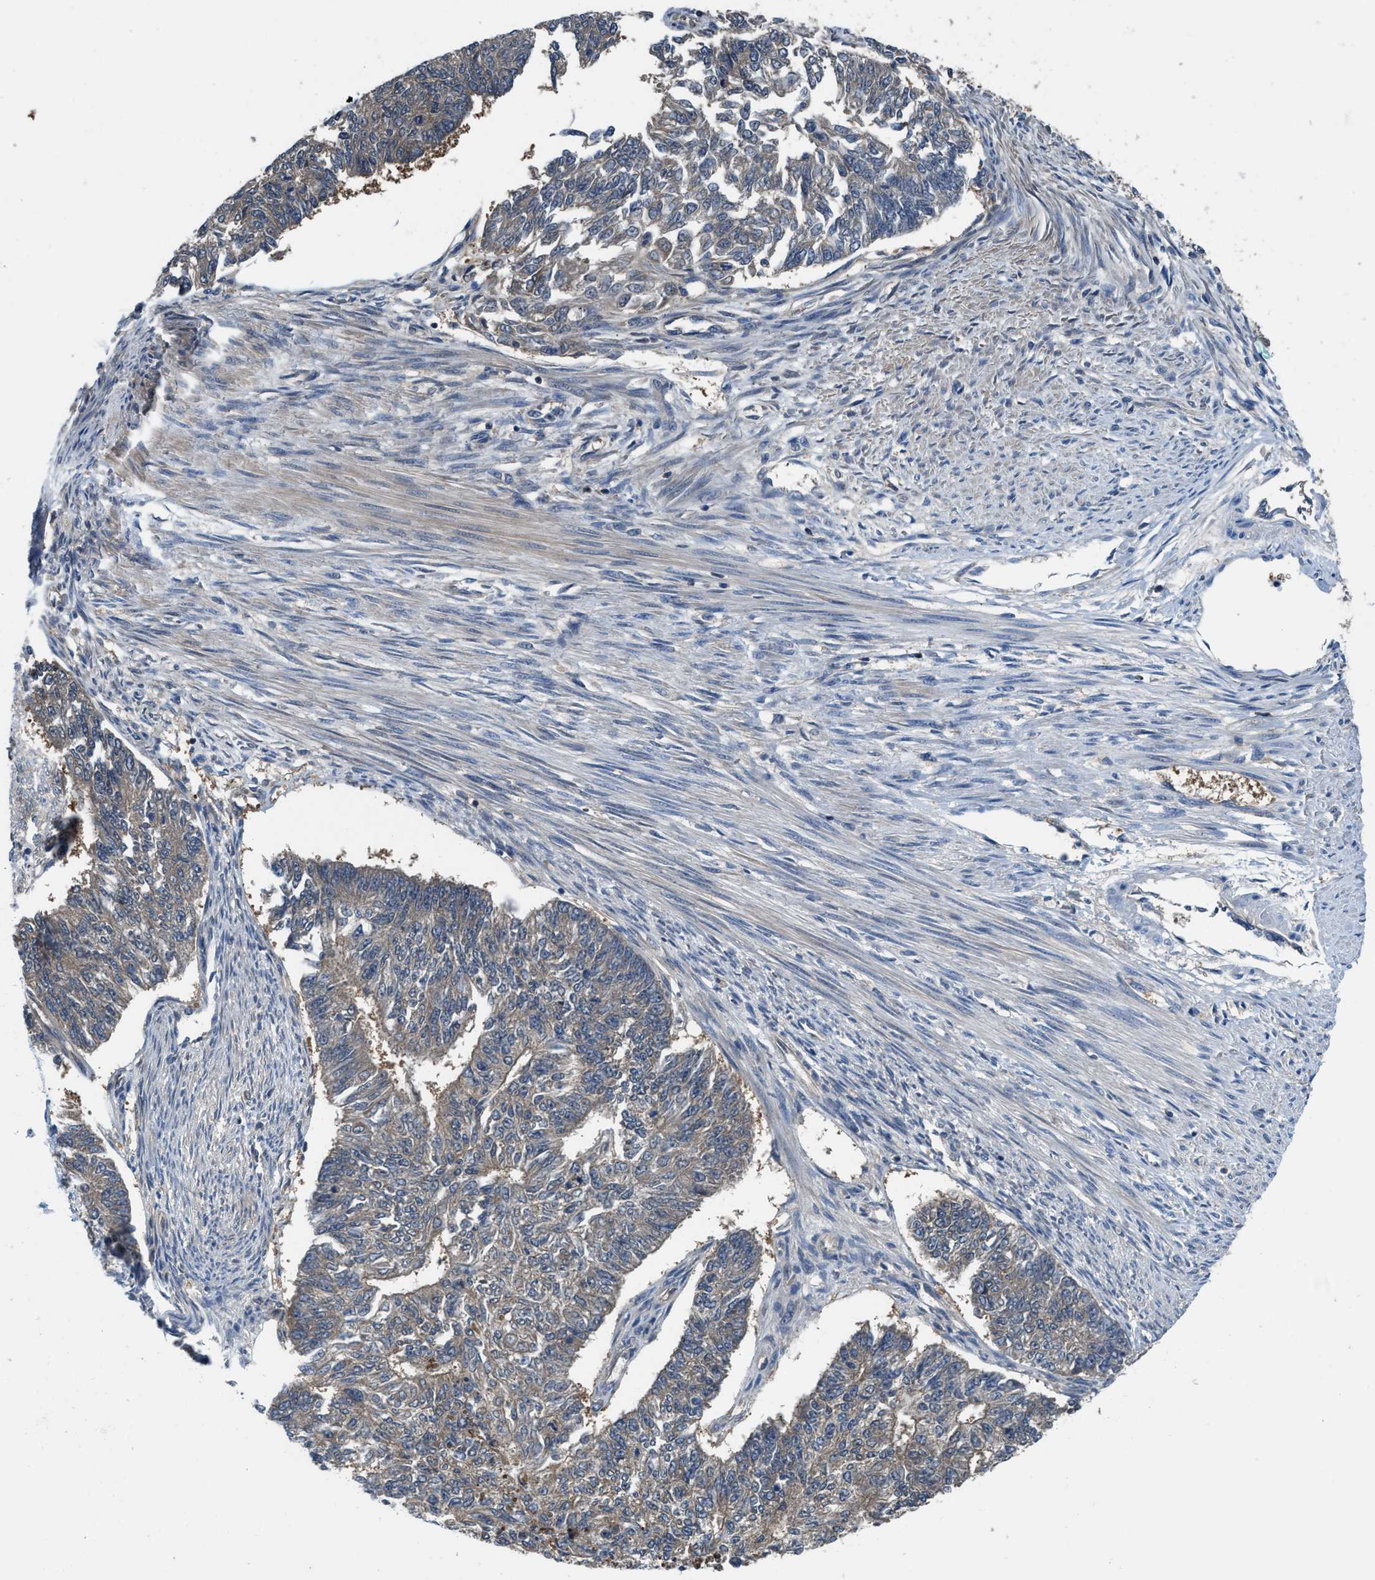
{"staining": {"intensity": "weak", "quantity": "25%-75%", "location": "cytoplasmic/membranous"}, "tissue": "endometrial cancer", "cell_type": "Tumor cells", "image_type": "cancer", "snomed": [{"axis": "morphology", "description": "Adenocarcinoma, NOS"}, {"axis": "topography", "description": "Endometrium"}], "caption": "IHC (DAB (3,3'-diaminobenzidine)) staining of adenocarcinoma (endometrial) shows weak cytoplasmic/membranous protein positivity in about 25%-75% of tumor cells. Nuclei are stained in blue.", "gene": "NUDT5", "patient": {"sex": "female", "age": 32}}